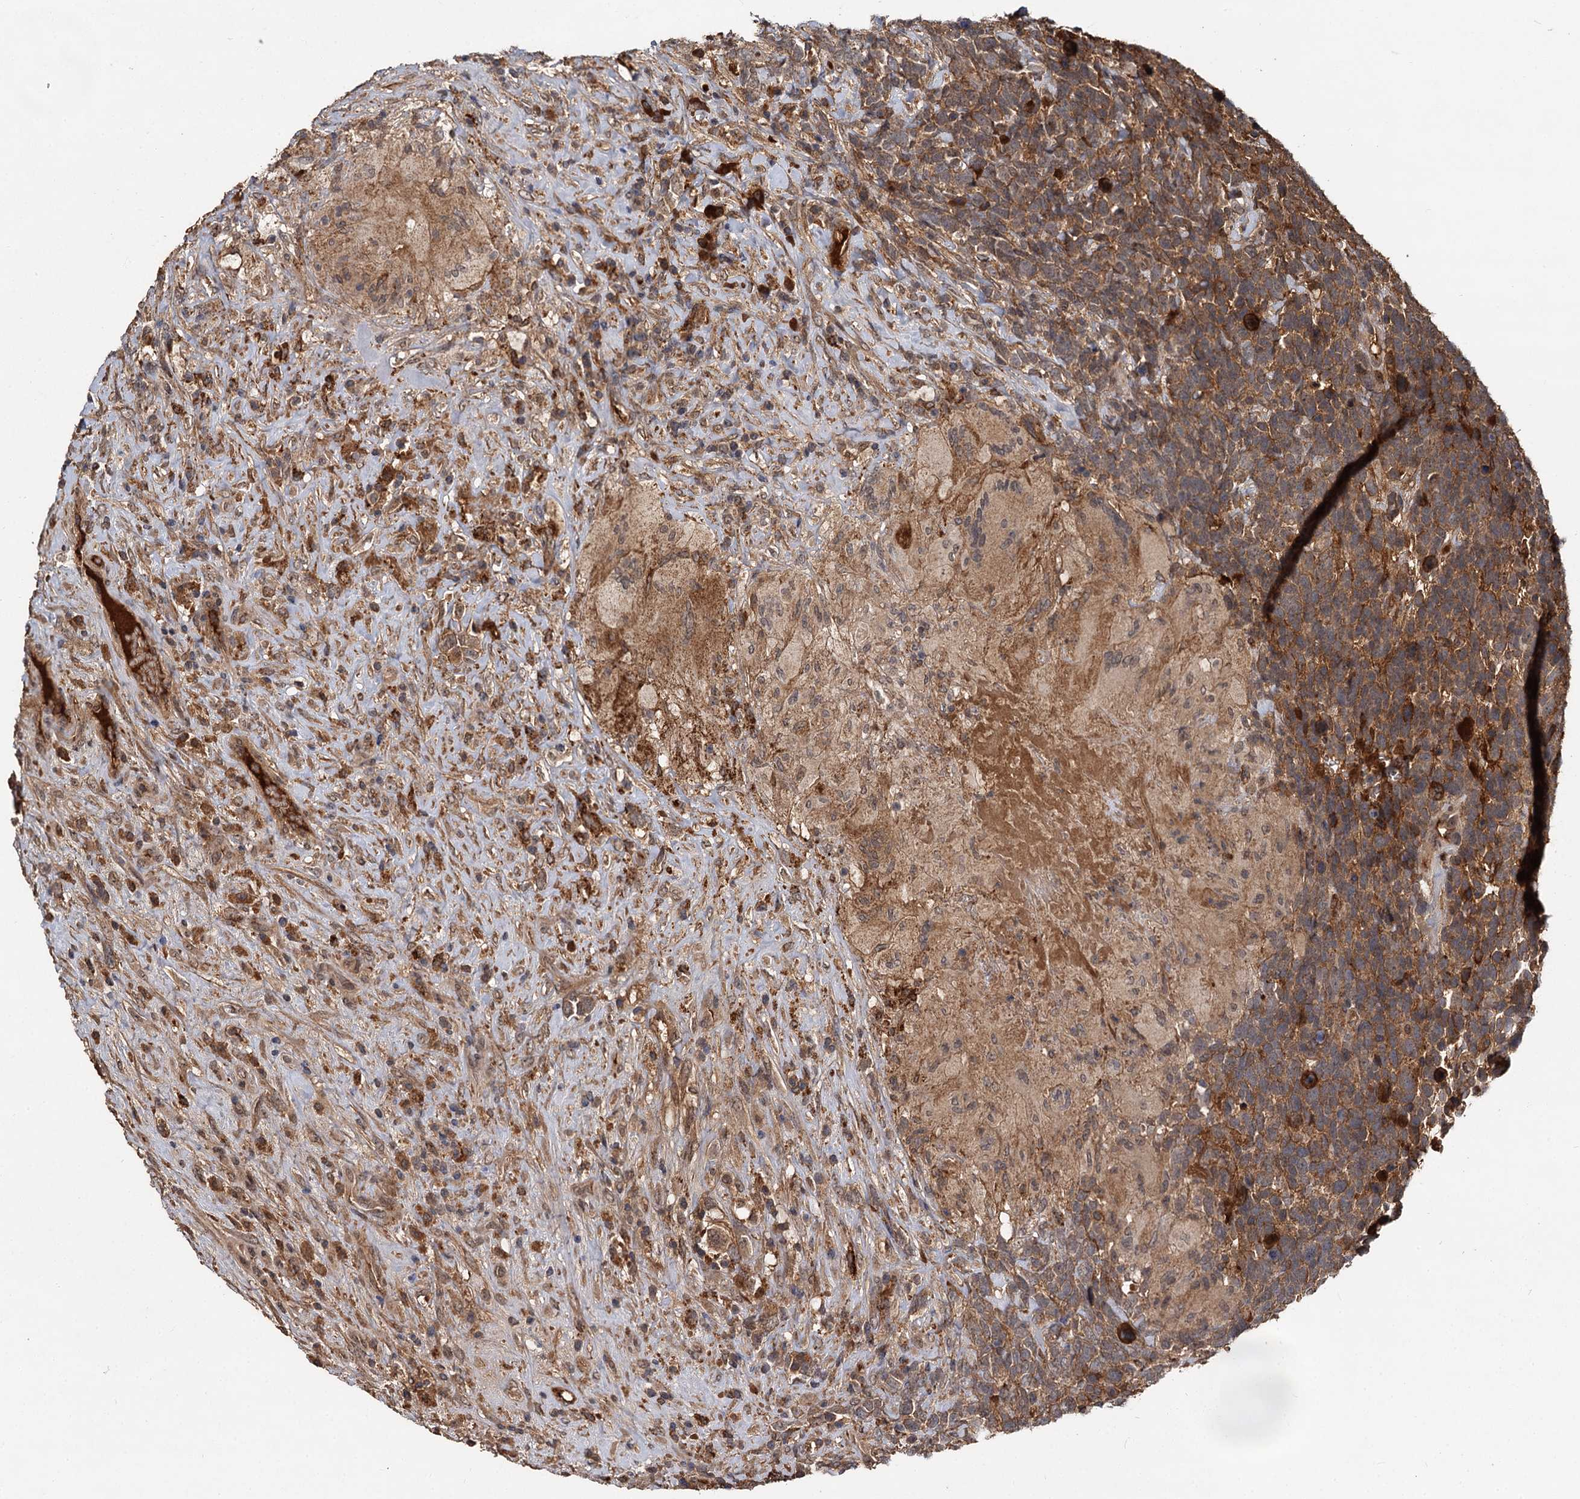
{"staining": {"intensity": "moderate", "quantity": "25%-75%", "location": "cytoplasmic/membranous"}, "tissue": "urothelial cancer", "cell_type": "Tumor cells", "image_type": "cancer", "snomed": [{"axis": "morphology", "description": "Urothelial carcinoma, High grade"}, {"axis": "topography", "description": "Urinary bladder"}], "caption": "Human urothelial cancer stained for a protein (brown) reveals moderate cytoplasmic/membranous positive staining in approximately 25%-75% of tumor cells.", "gene": "MBD6", "patient": {"sex": "female", "age": 82}}